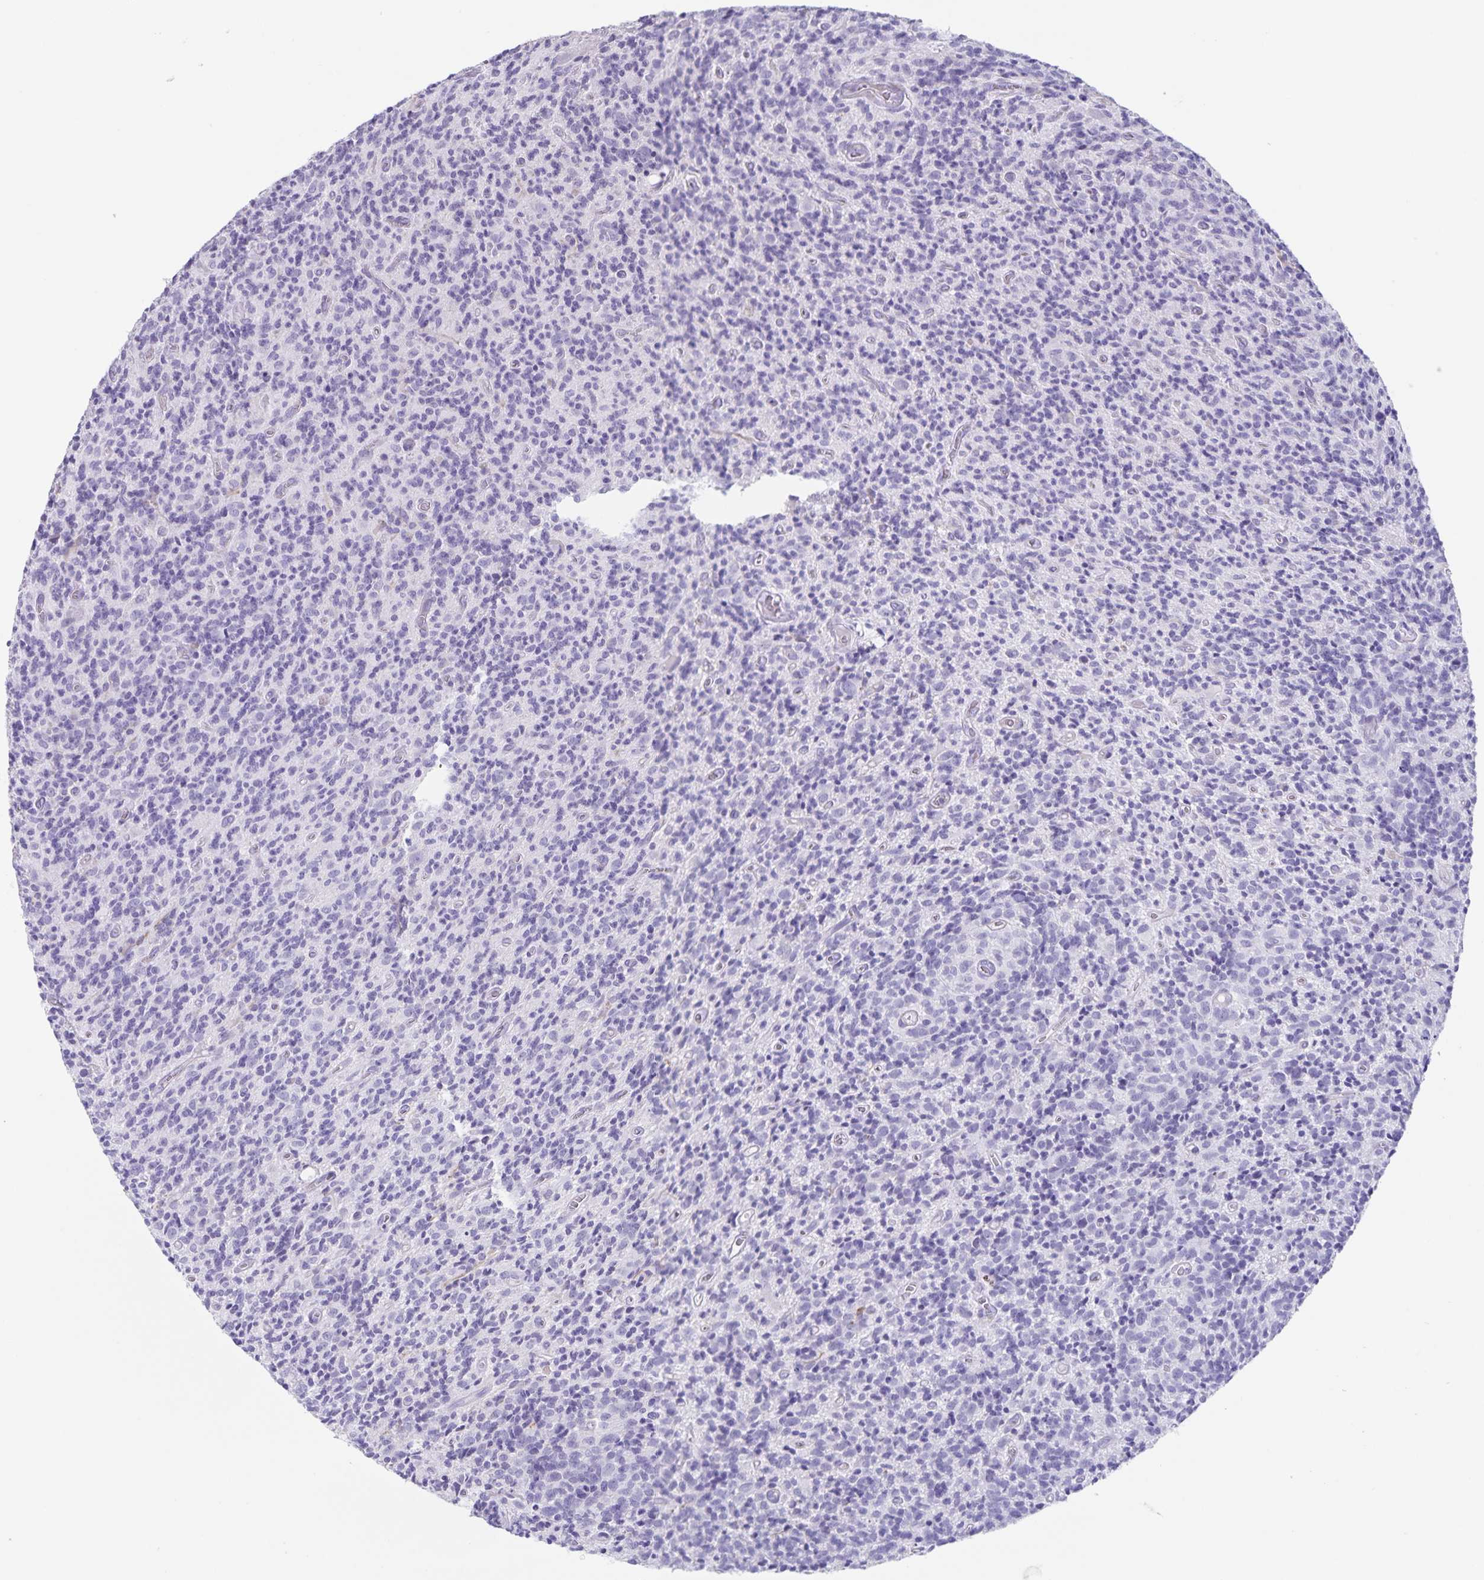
{"staining": {"intensity": "negative", "quantity": "none", "location": "none"}, "tissue": "glioma", "cell_type": "Tumor cells", "image_type": "cancer", "snomed": [{"axis": "morphology", "description": "Glioma, malignant, High grade"}, {"axis": "topography", "description": "Brain"}], "caption": "A high-resolution histopathology image shows immunohistochemistry staining of malignant high-grade glioma, which demonstrates no significant staining in tumor cells.", "gene": "C11orf42", "patient": {"sex": "male", "age": 76}}